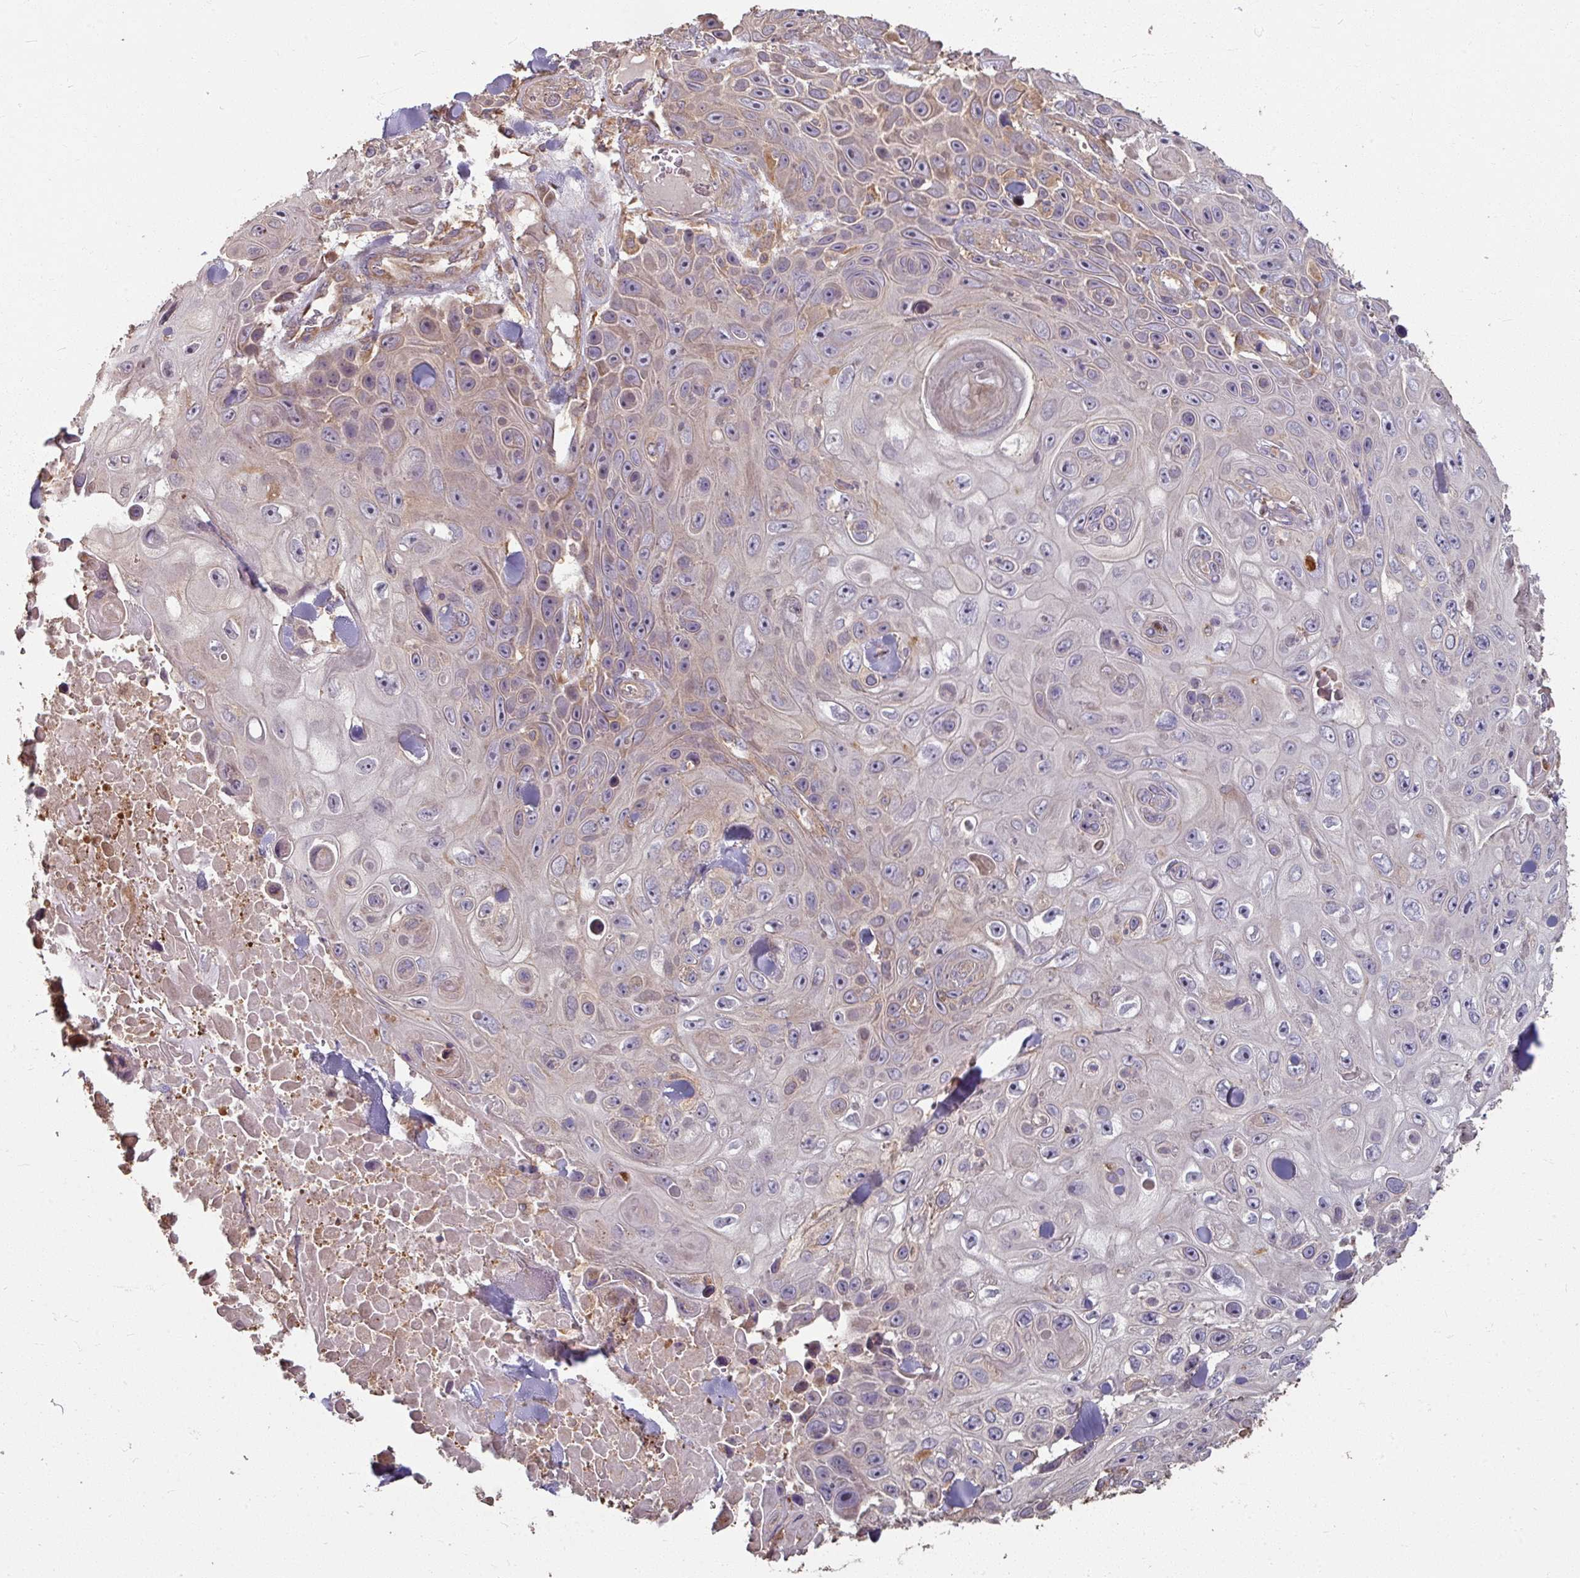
{"staining": {"intensity": "weak", "quantity": "<25%", "location": "cytoplasmic/membranous"}, "tissue": "skin cancer", "cell_type": "Tumor cells", "image_type": "cancer", "snomed": [{"axis": "morphology", "description": "Squamous cell carcinoma, NOS"}, {"axis": "topography", "description": "Skin"}], "caption": "Tumor cells show no significant expression in skin cancer (squamous cell carcinoma).", "gene": "CCDC68", "patient": {"sex": "male", "age": 82}}